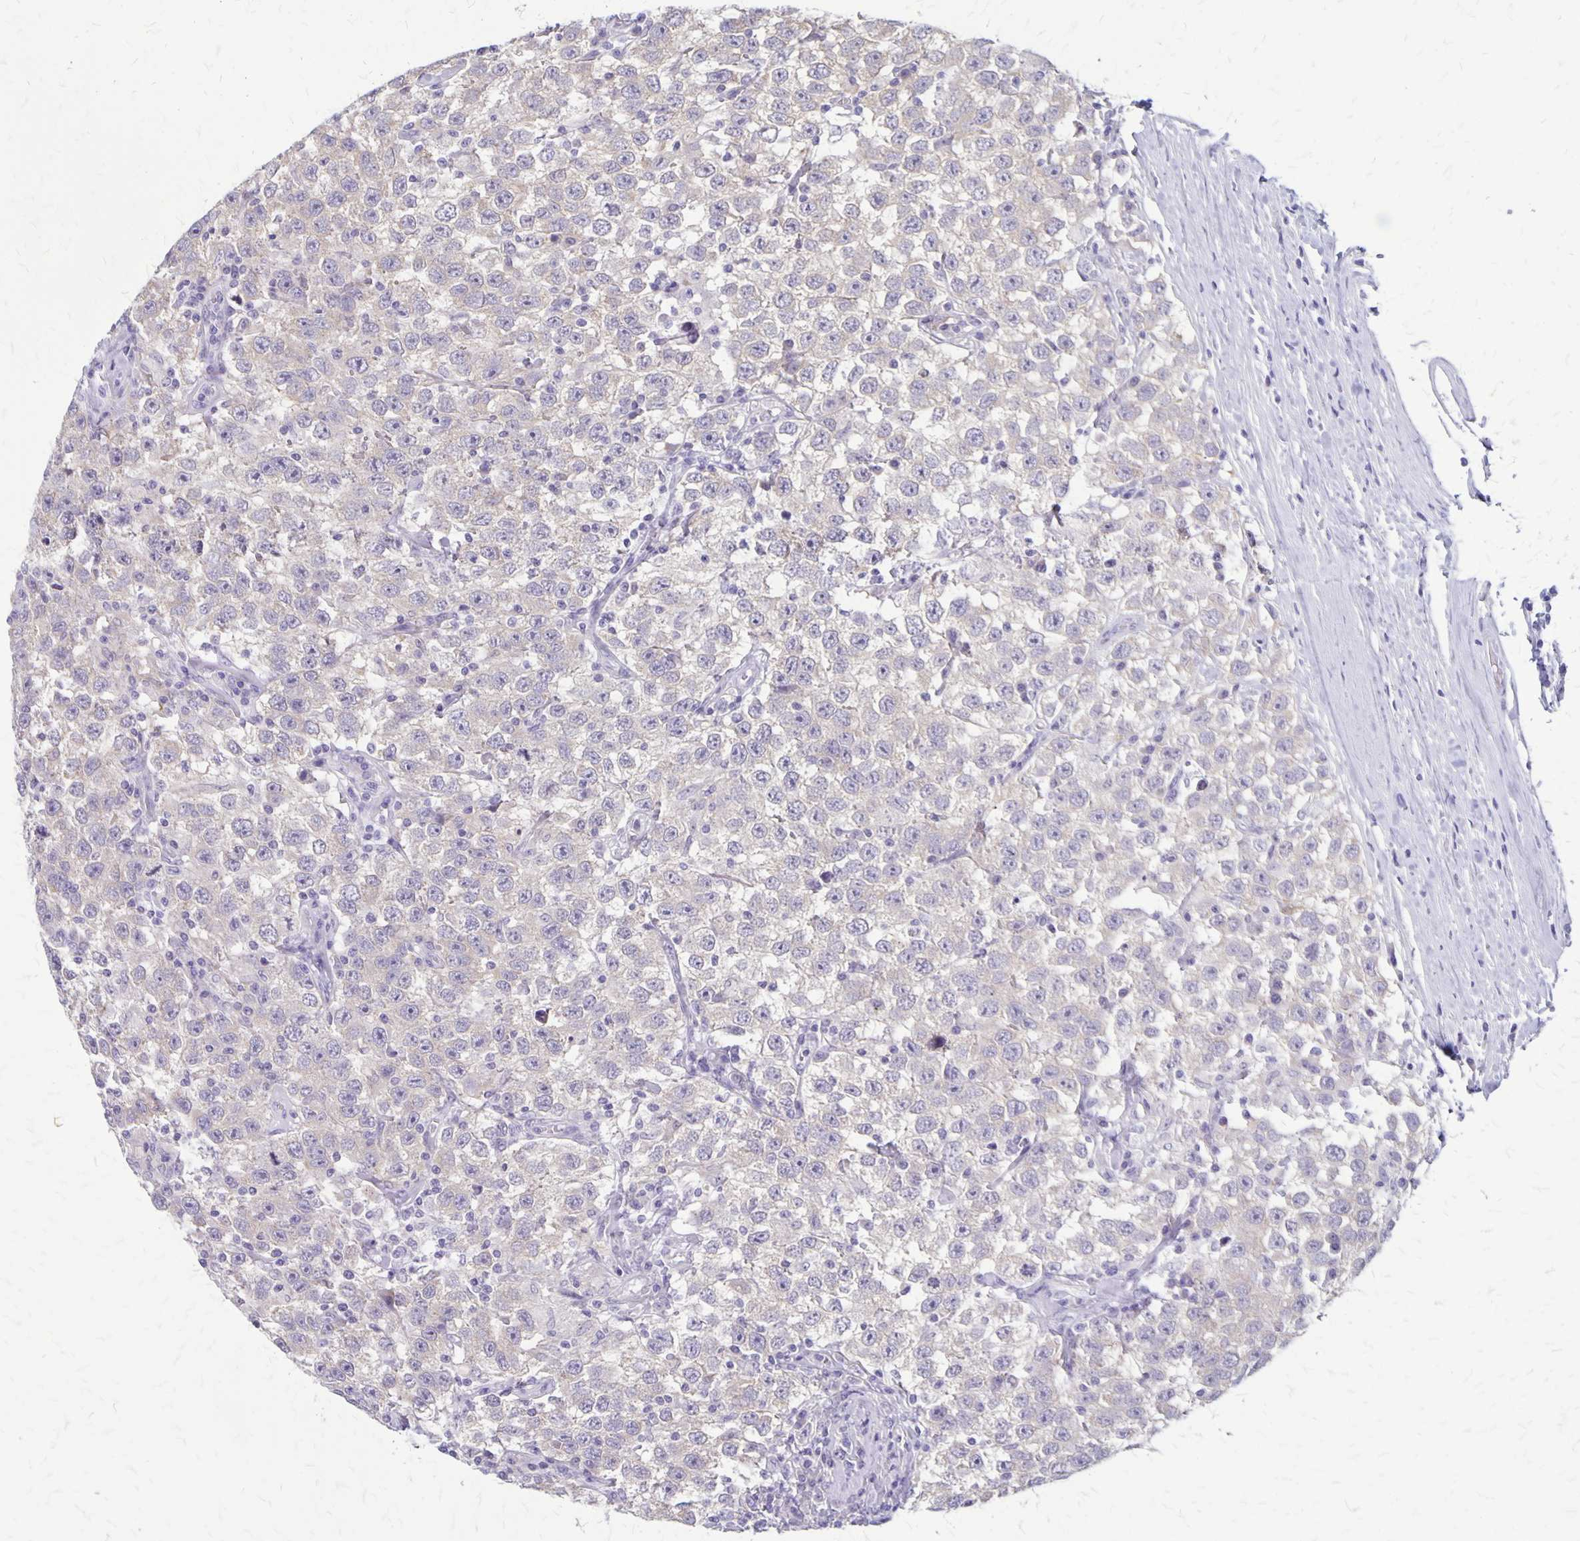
{"staining": {"intensity": "negative", "quantity": "none", "location": "none"}, "tissue": "testis cancer", "cell_type": "Tumor cells", "image_type": "cancer", "snomed": [{"axis": "morphology", "description": "Seminoma, NOS"}, {"axis": "topography", "description": "Testis"}], "caption": "The image reveals no significant positivity in tumor cells of seminoma (testis).", "gene": "PLXNB3", "patient": {"sex": "male", "age": 41}}